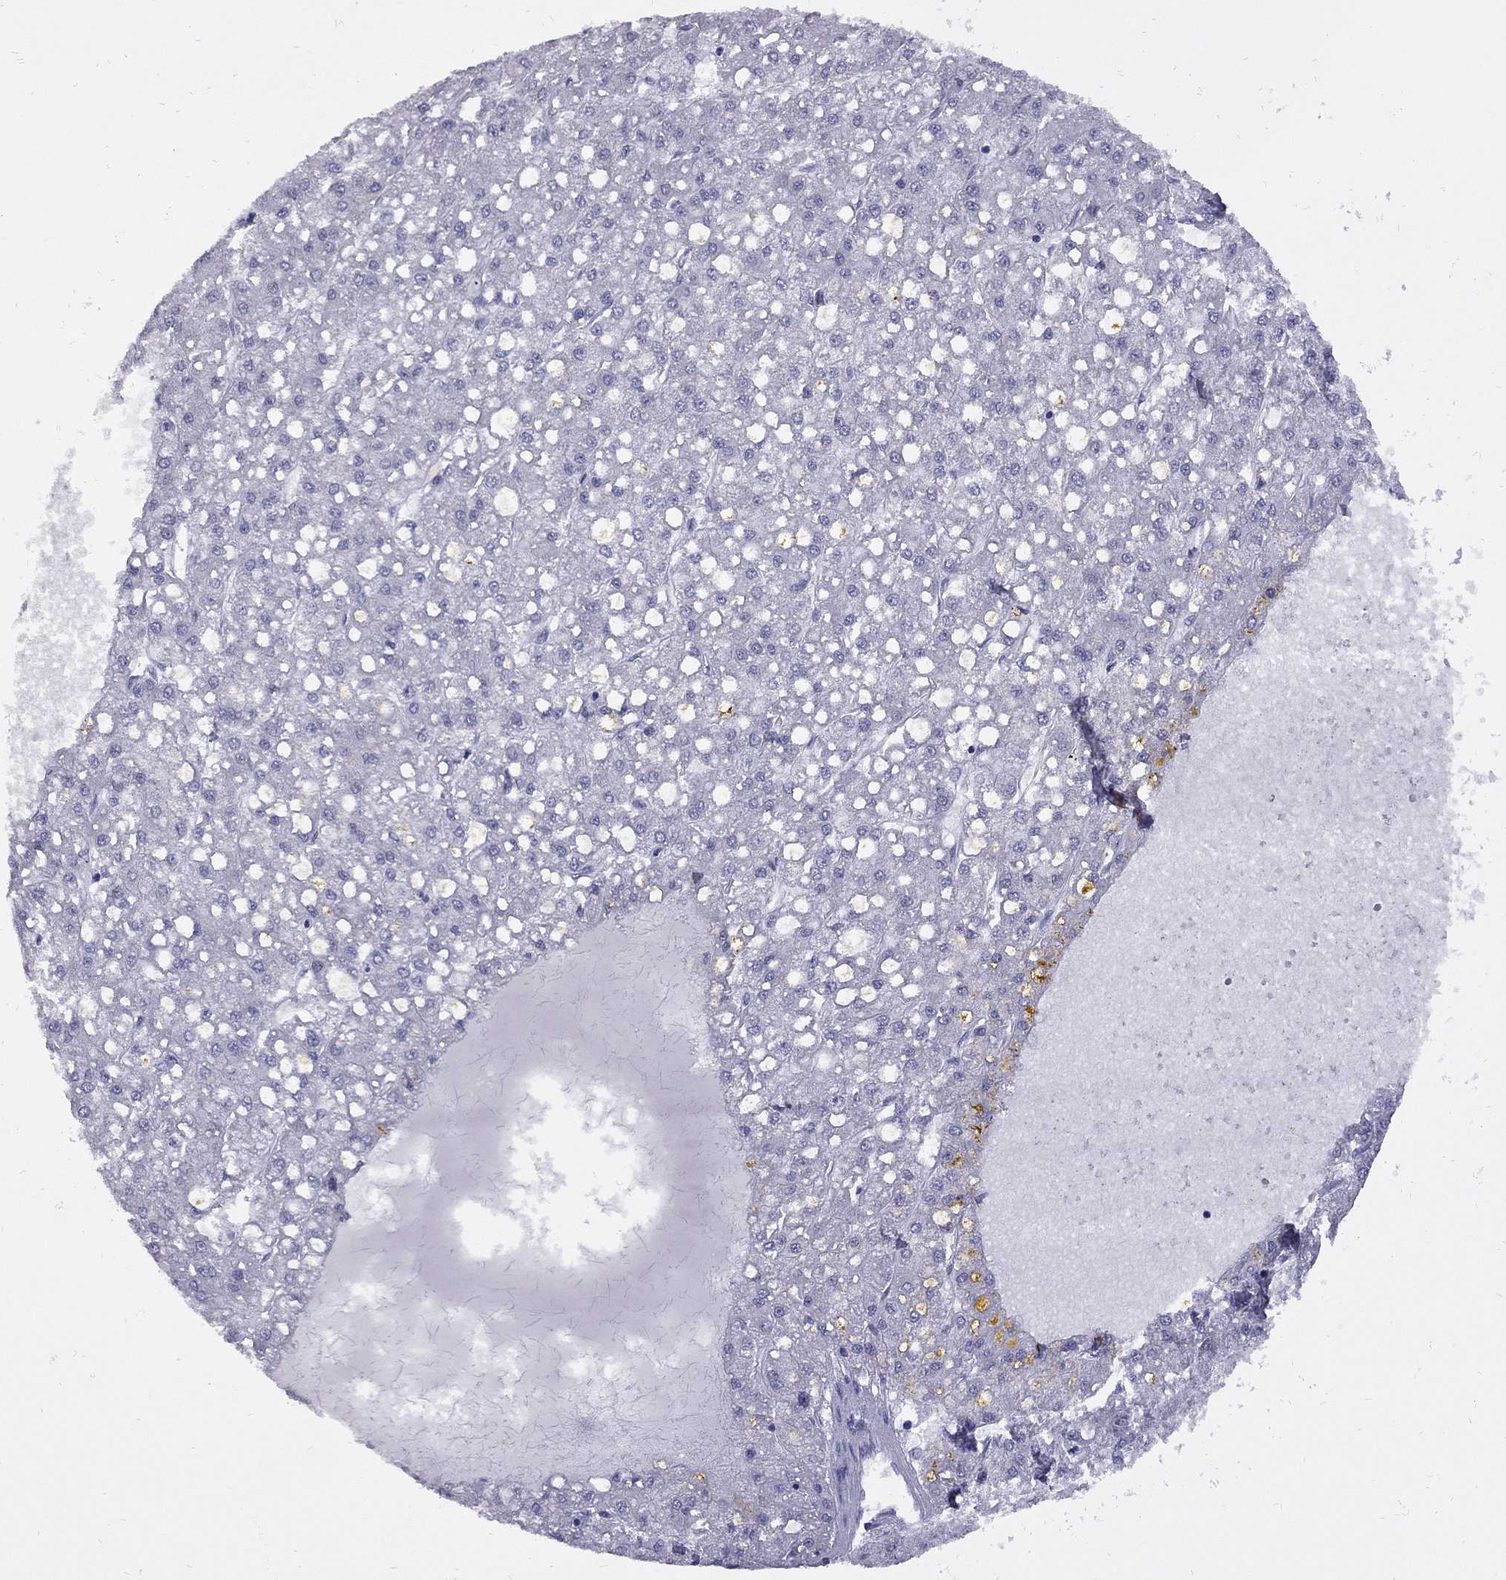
{"staining": {"intensity": "negative", "quantity": "none", "location": "none"}, "tissue": "liver cancer", "cell_type": "Tumor cells", "image_type": "cancer", "snomed": [{"axis": "morphology", "description": "Carcinoma, Hepatocellular, NOS"}, {"axis": "topography", "description": "Liver"}], "caption": "DAB (3,3'-diaminobenzidine) immunohistochemical staining of liver cancer reveals no significant positivity in tumor cells.", "gene": "EPPIN", "patient": {"sex": "male", "age": 67}}